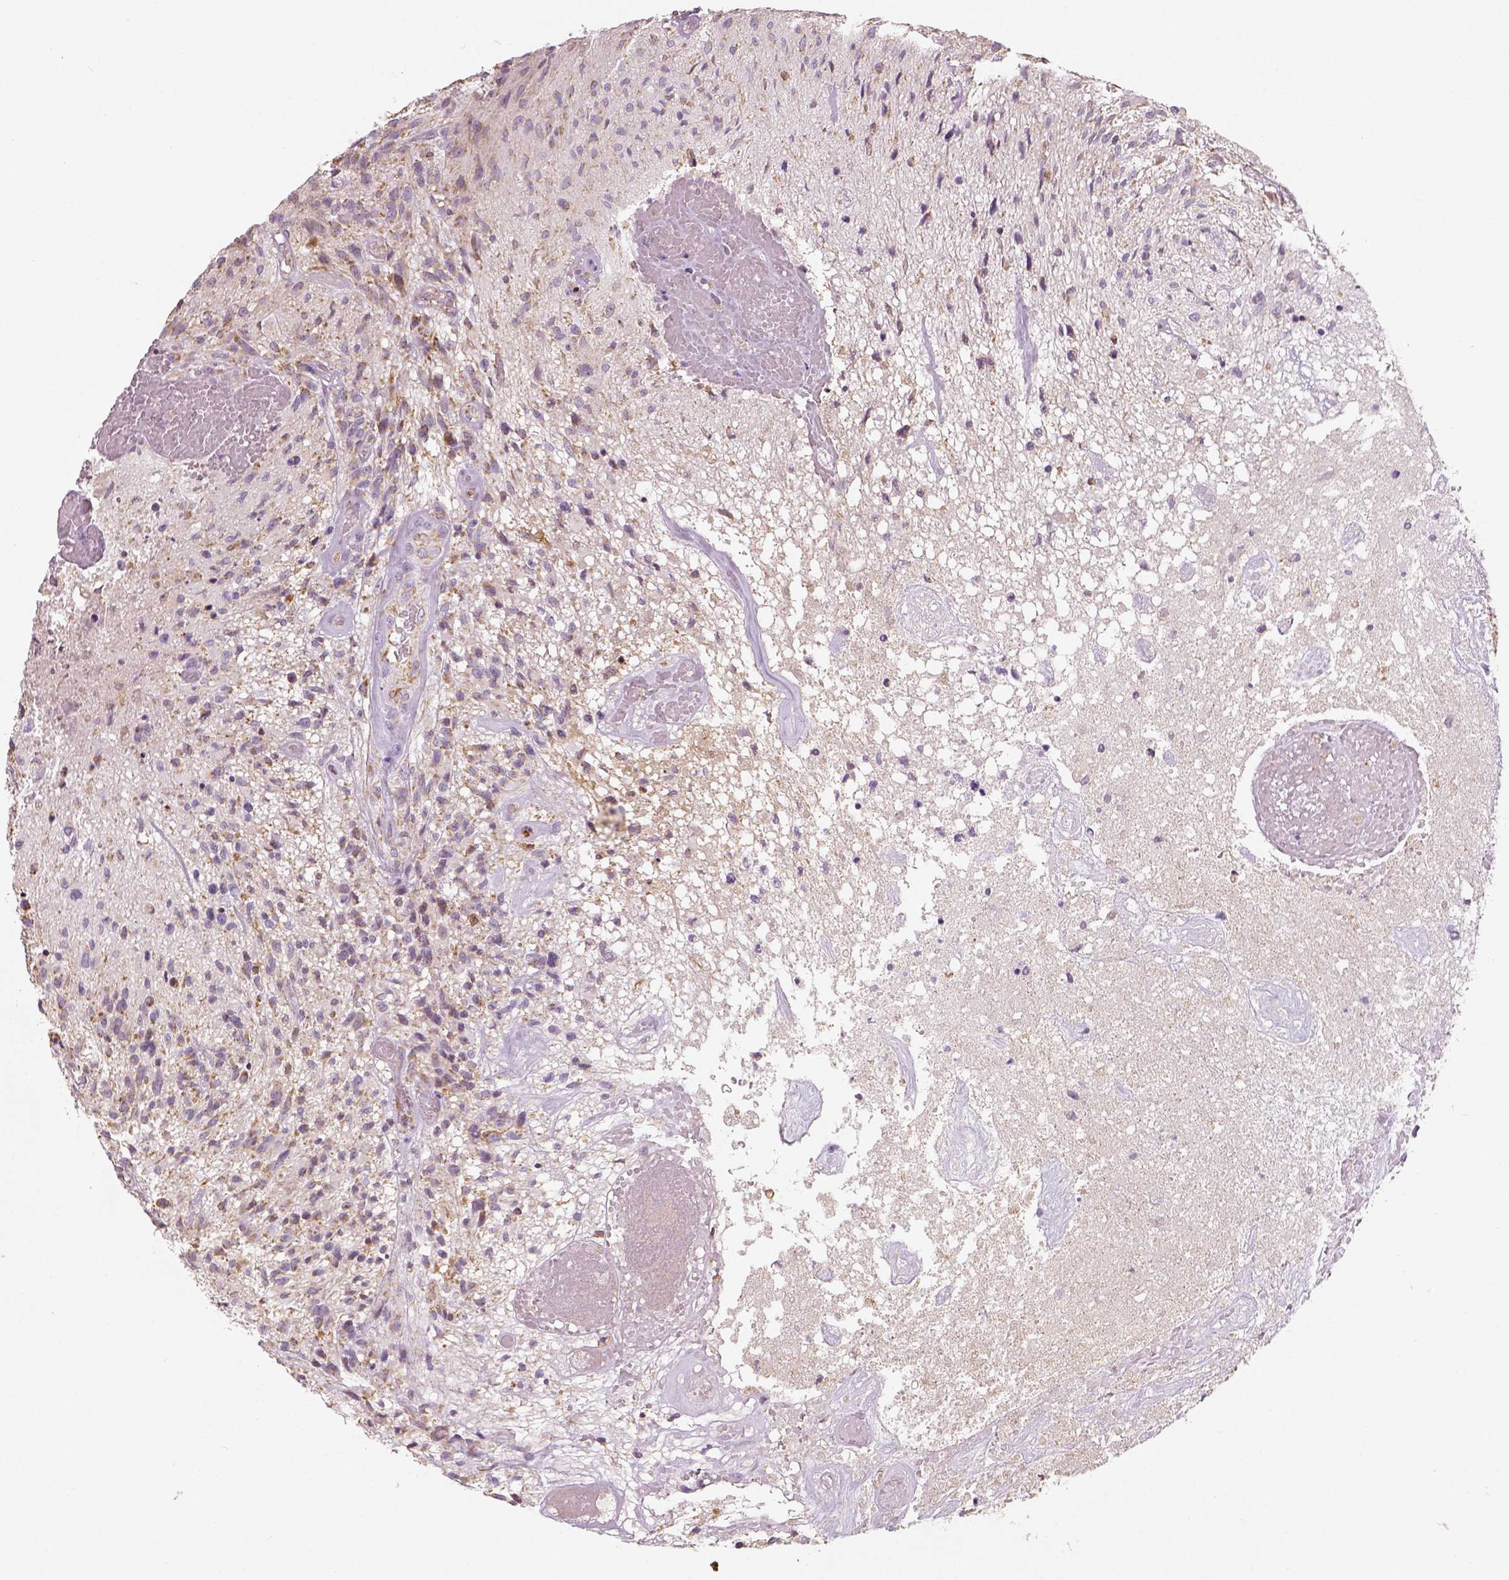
{"staining": {"intensity": "moderate", "quantity": "25%-75%", "location": "cytoplasmic/membranous"}, "tissue": "glioma", "cell_type": "Tumor cells", "image_type": "cancer", "snomed": [{"axis": "morphology", "description": "Glioma, malignant, High grade"}, {"axis": "topography", "description": "Brain"}], "caption": "Moderate cytoplasmic/membranous expression for a protein is appreciated in approximately 25%-75% of tumor cells of malignant high-grade glioma using immunohistochemistry.", "gene": "PGAM5", "patient": {"sex": "male", "age": 75}}